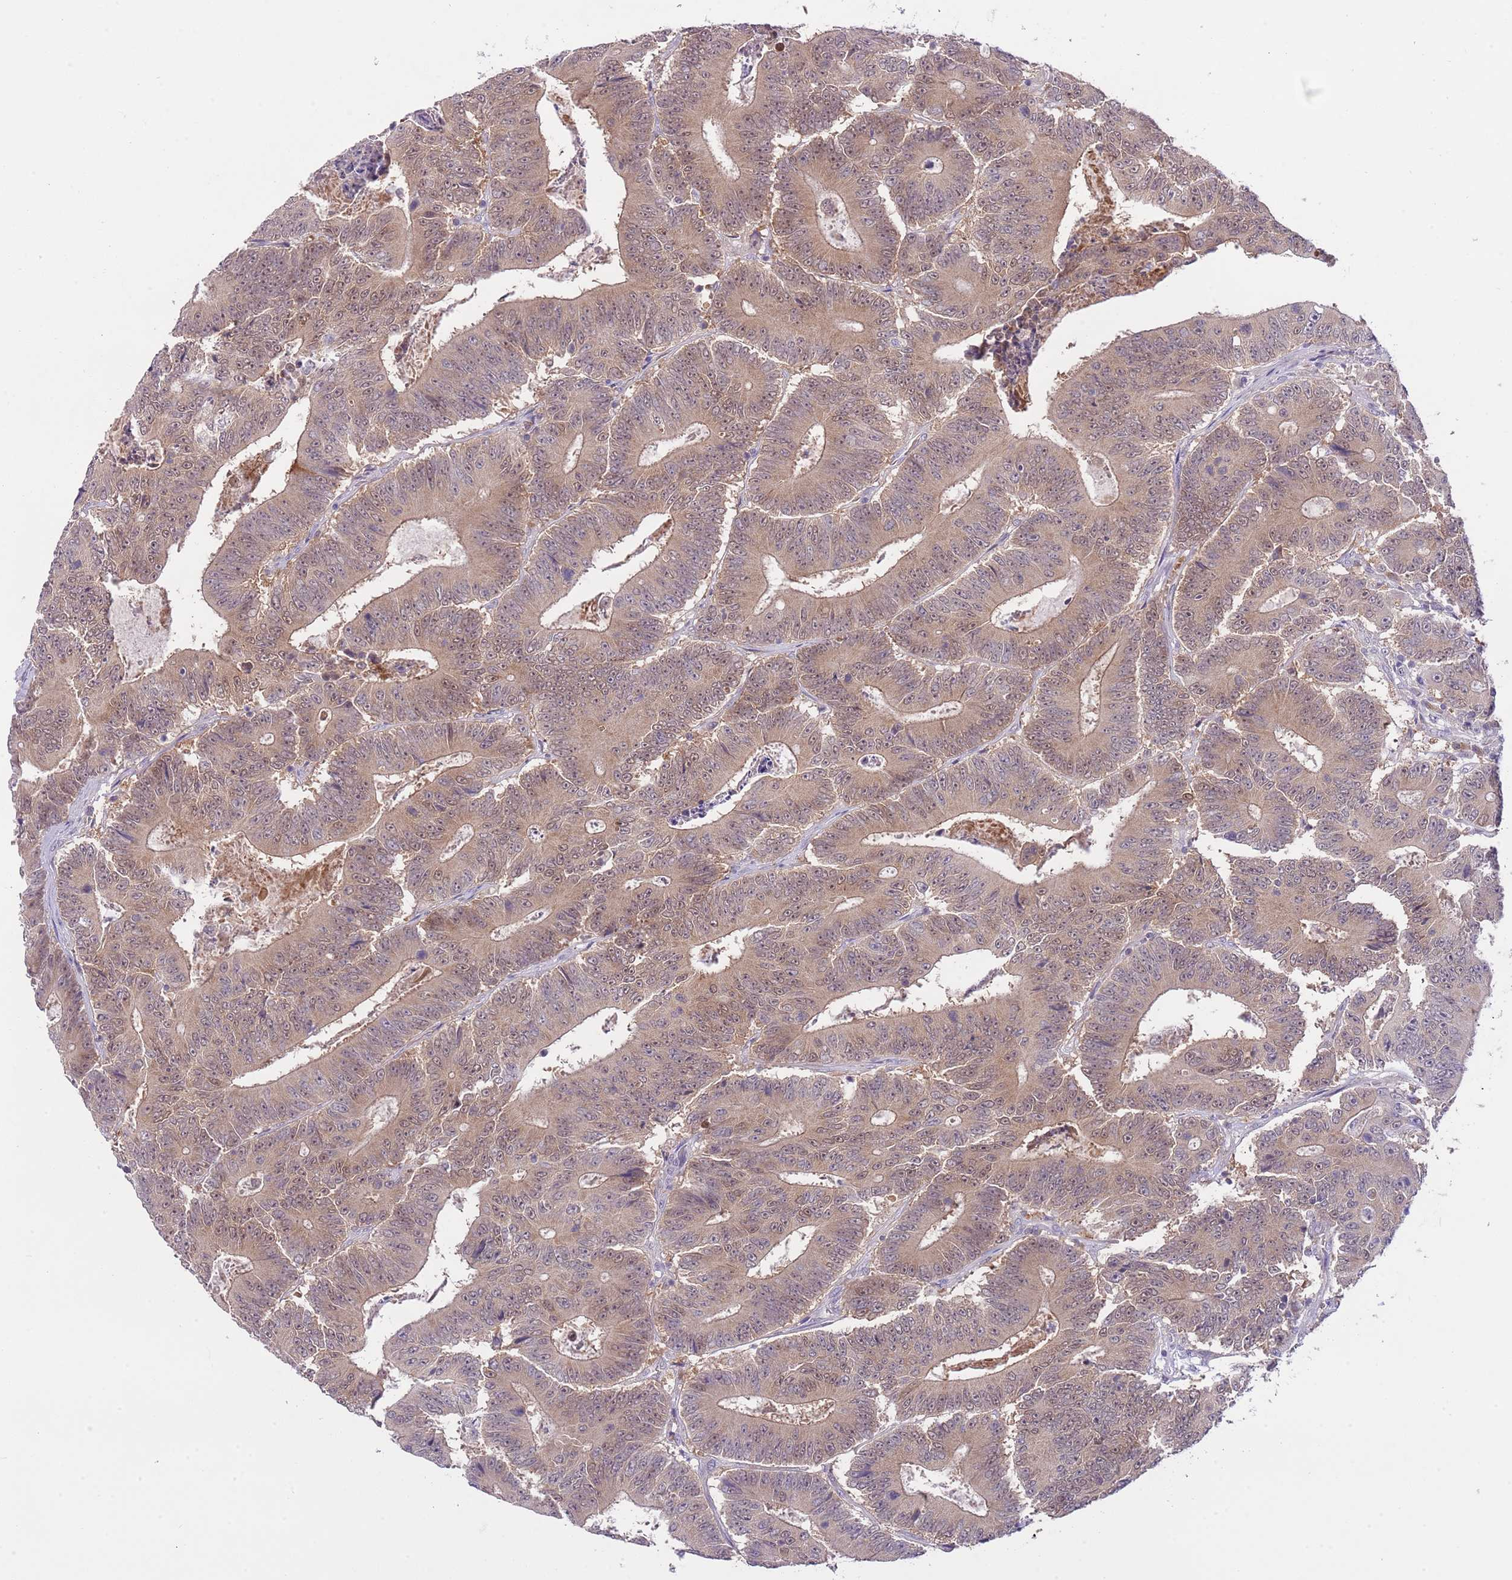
{"staining": {"intensity": "weak", "quantity": ">75%", "location": "cytoplasmic/membranous,nuclear"}, "tissue": "colorectal cancer", "cell_type": "Tumor cells", "image_type": "cancer", "snomed": [{"axis": "morphology", "description": "Adenocarcinoma, NOS"}, {"axis": "topography", "description": "Colon"}], "caption": "Colorectal cancer stained with a brown dye exhibits weak cytoplasmic/membranous and nuclear positive positivity in about >75% of tumor cells.", "gene": "GALK2", "patient": {"sex": "male", "age": 83}}